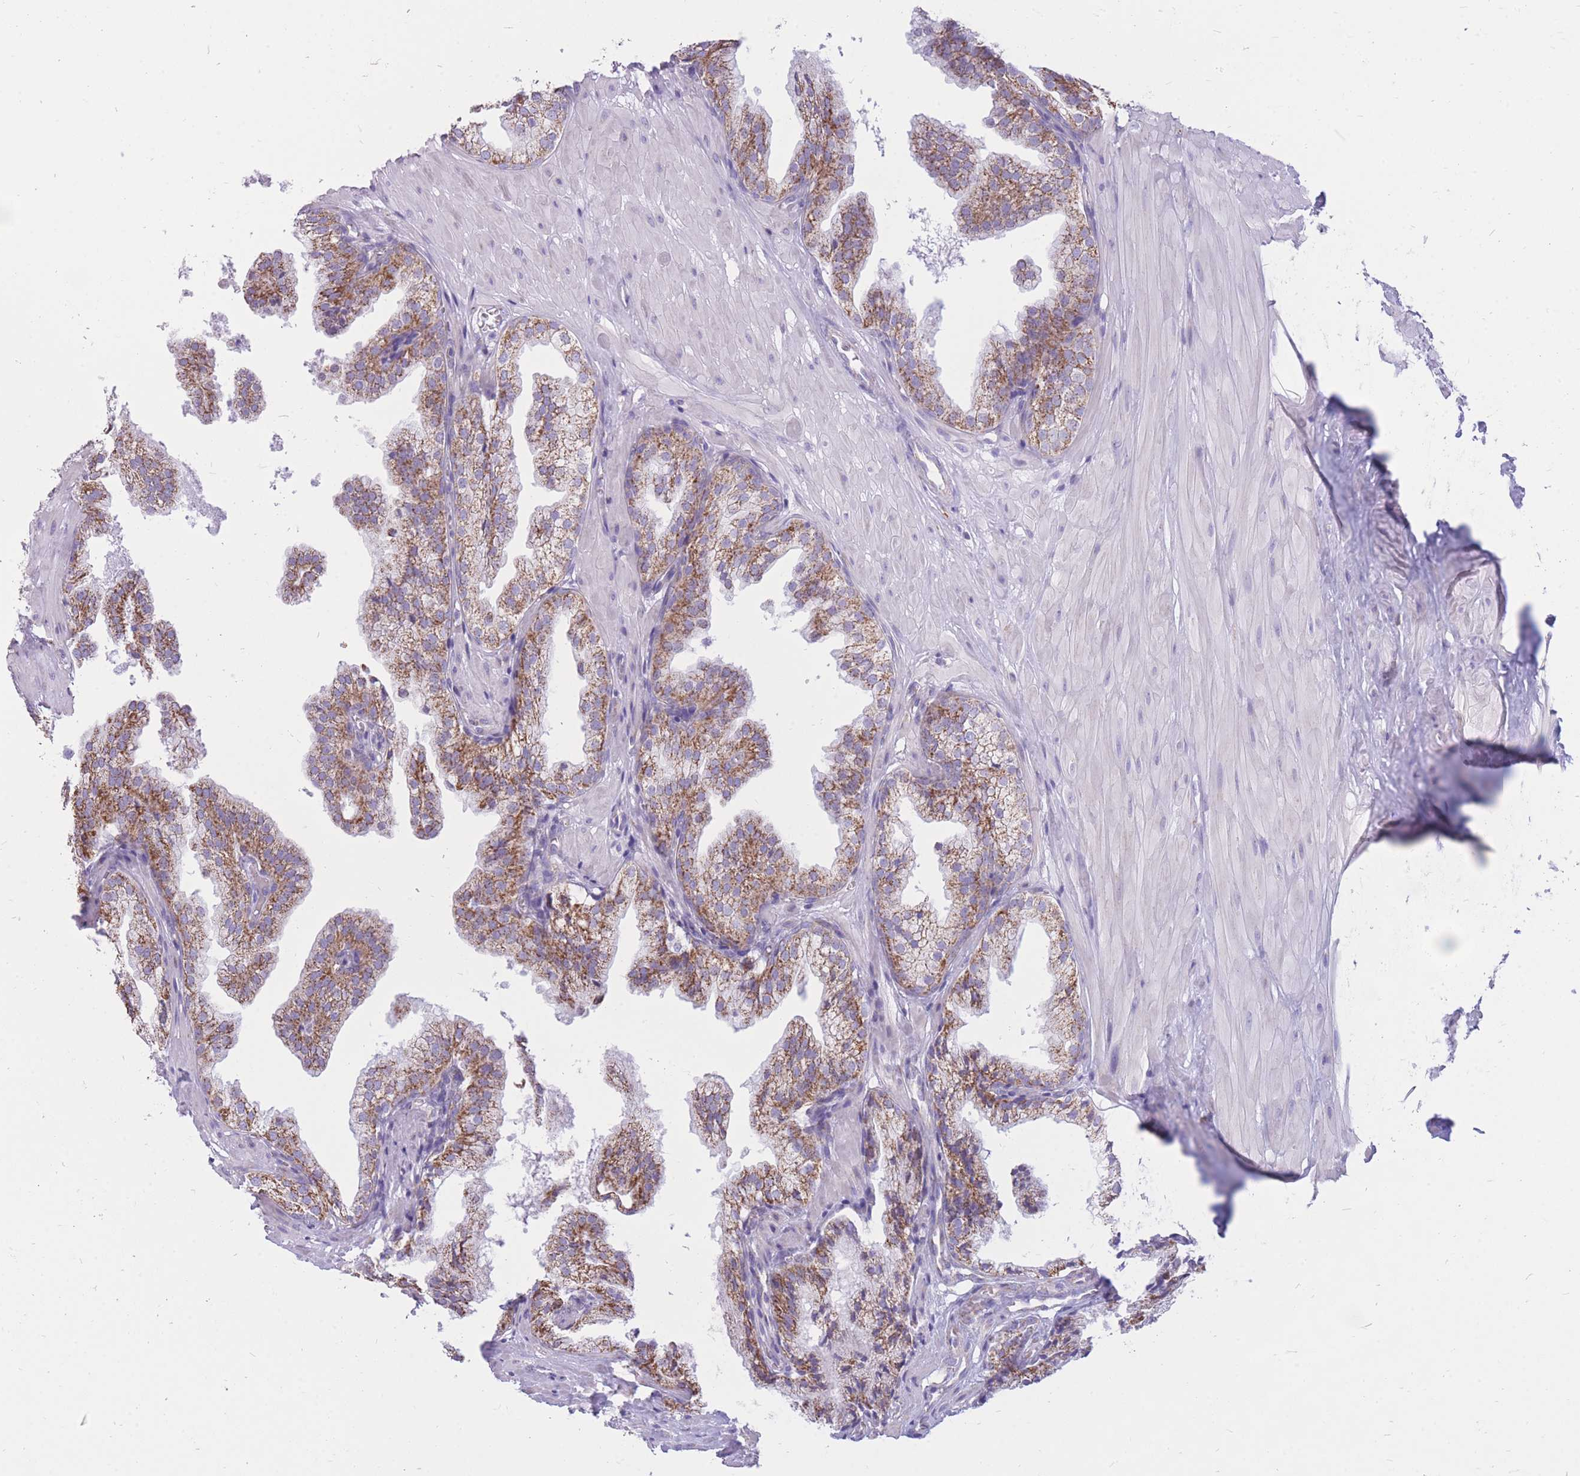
{"staining": {"intensity": "moderate", "quantity": ">75%", "location": "cytoplasmic/membranous"}, "tissue": "prostate", "cell_type": "Glandular cells", "image_type": "normal", "snomed": [{"axis": "morphology", "description": "Normal tissue, NOS"}, {"axis": "topography", "description": "Prostate"}, {"axis": "topography", "description": "Peripheral nerve tissue"}], "caption": "The histopathology image displays a brown stain indicating the presence of a protein in the cytoplasmic/membranous of glandular cells in prostate. Nuclei are stained in blue.", "gene": "PCSK1", "patient": {"sex": "male", "age": 55}}